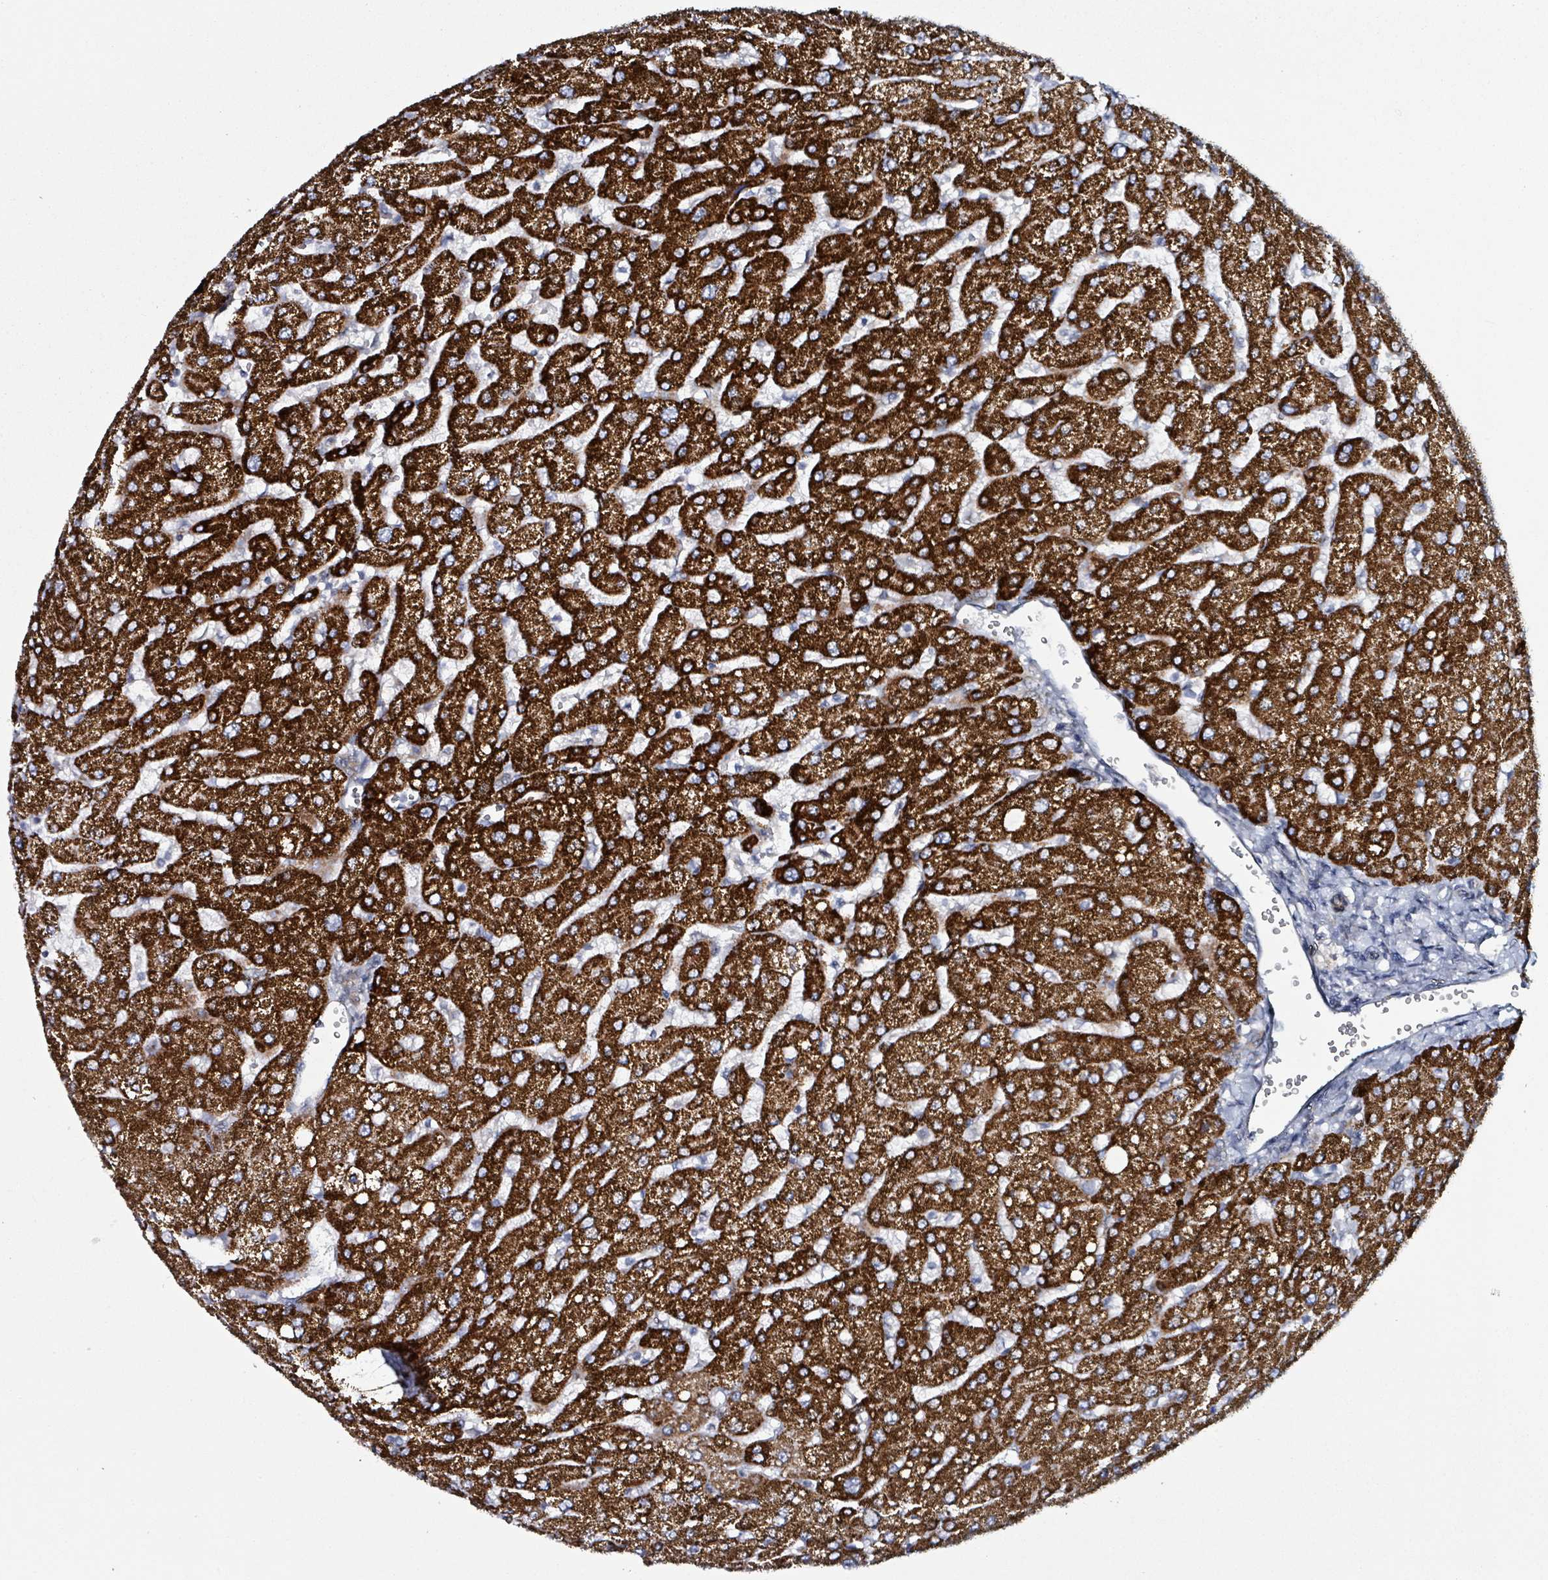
{"staining": {"intensity": "negative", "quantity": "none", "location": "none"}, "tissue": "liver", "cell_type": "Cholangiocytes", "image_type": "normal", "snomed": [{"axis": "morphology", "description": "Normal tissue, NOS"}, {"axis": "topography", "description": "Liver"}], "caption": "IHC of unremarkable human liver reveals no positivity in cholangiocytes. (DAB (3,3'-diaminobenzidine) immunohistochemistry (IHC) with hematoxylin counter stain).", "gene": "B3GAT3", "patient": {"sex": "male", "age": 55}}